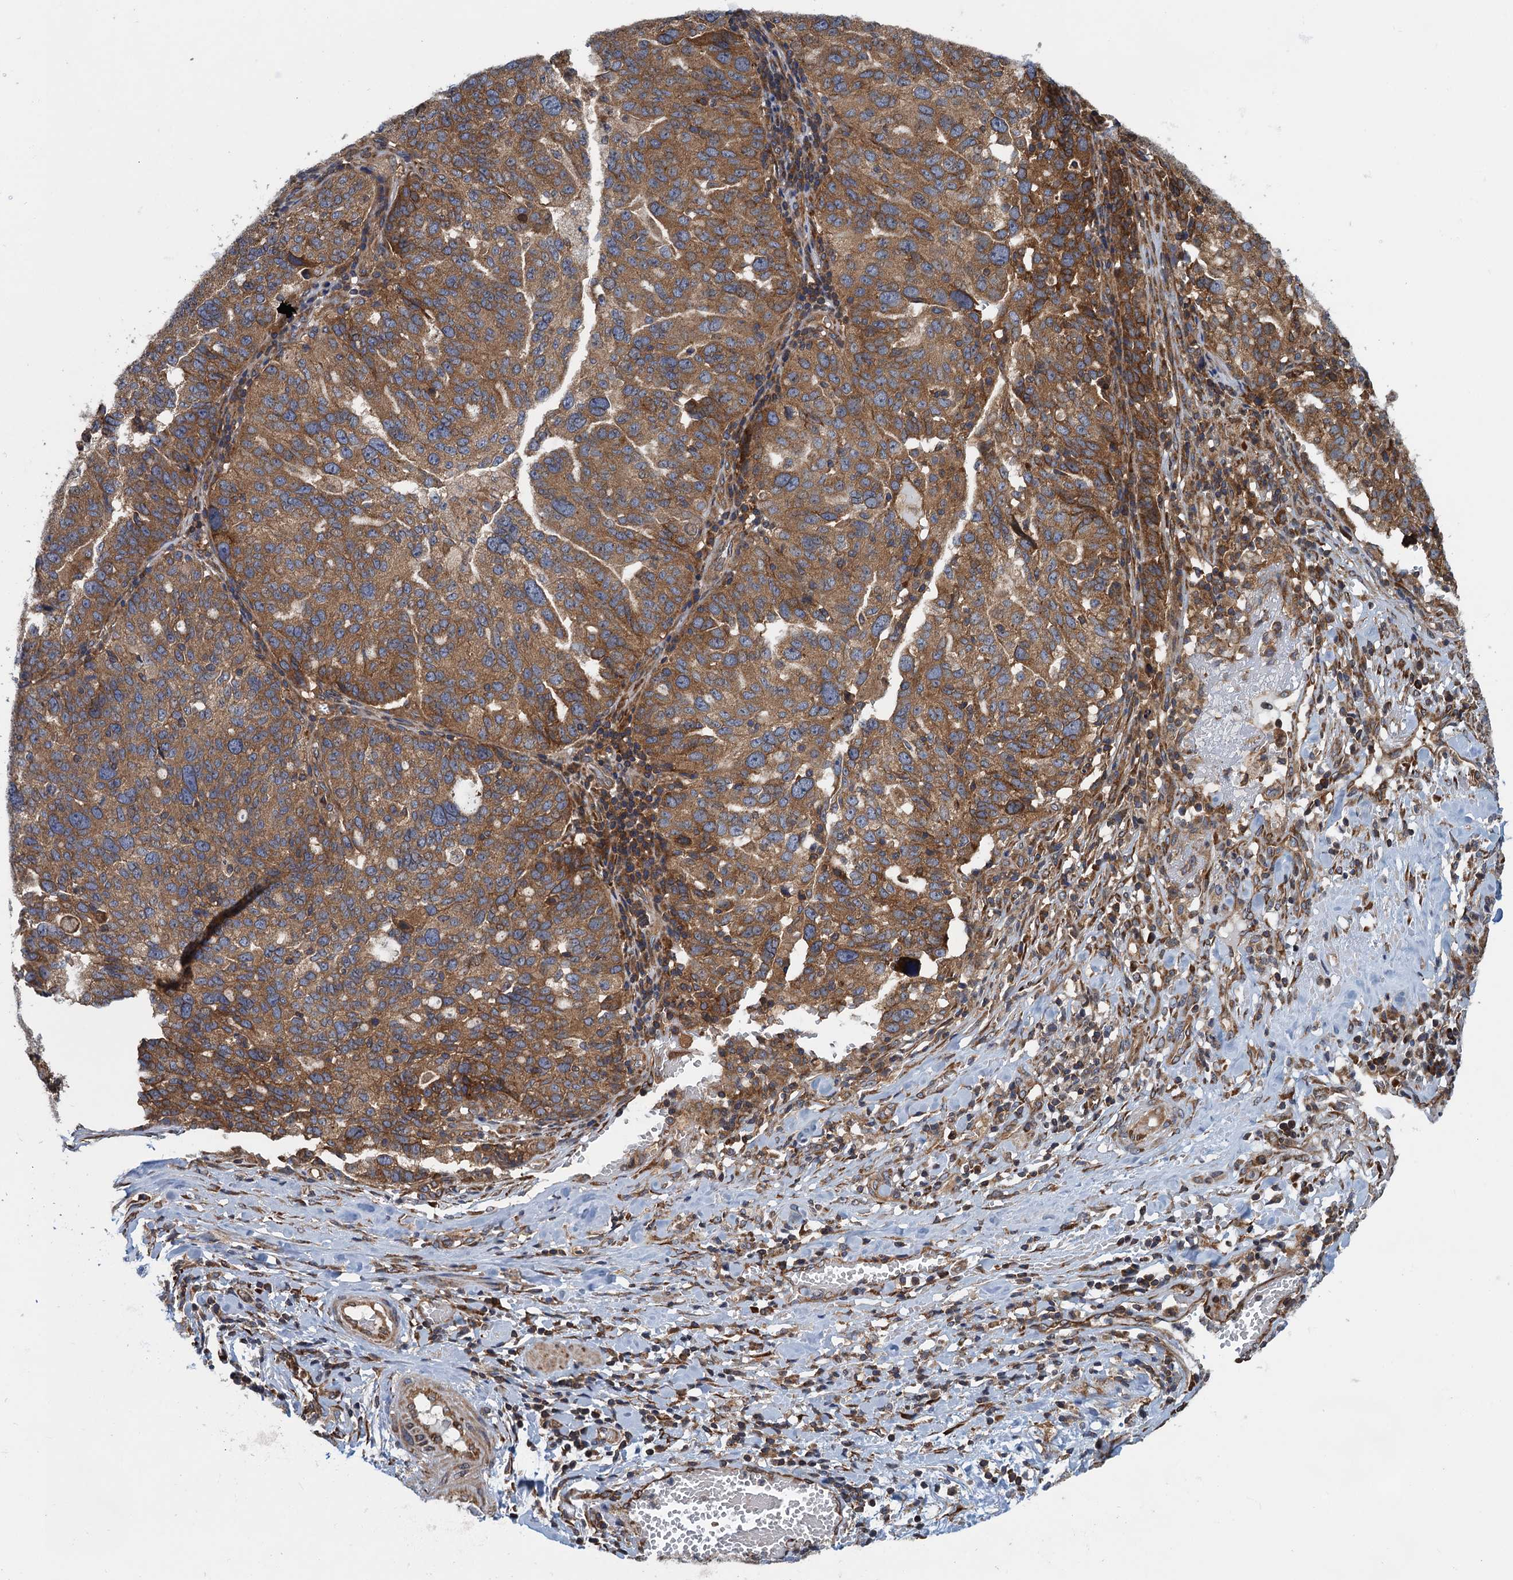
{"staining": {"intensity": "moderate", "quantity": ">75%", "location": "cytoplasmic/membranous"}, "tissue": "ovarian cancer", "cell_type": "Tumor cells", "image_type": "cancer", "snomed": [{"axis": "morphology", "description": "Cystadenocarcinoma, serous, NOS"}, {"axis": "topography", "description": "Ovary"}], "caption": "Human ovarian cancer (serous cystadenocarcinoma) stained with a protein marker reveals moderate staining in tumor cells.", "gene": "MDM1", "patient": {"sex": "female", "age": 59}}